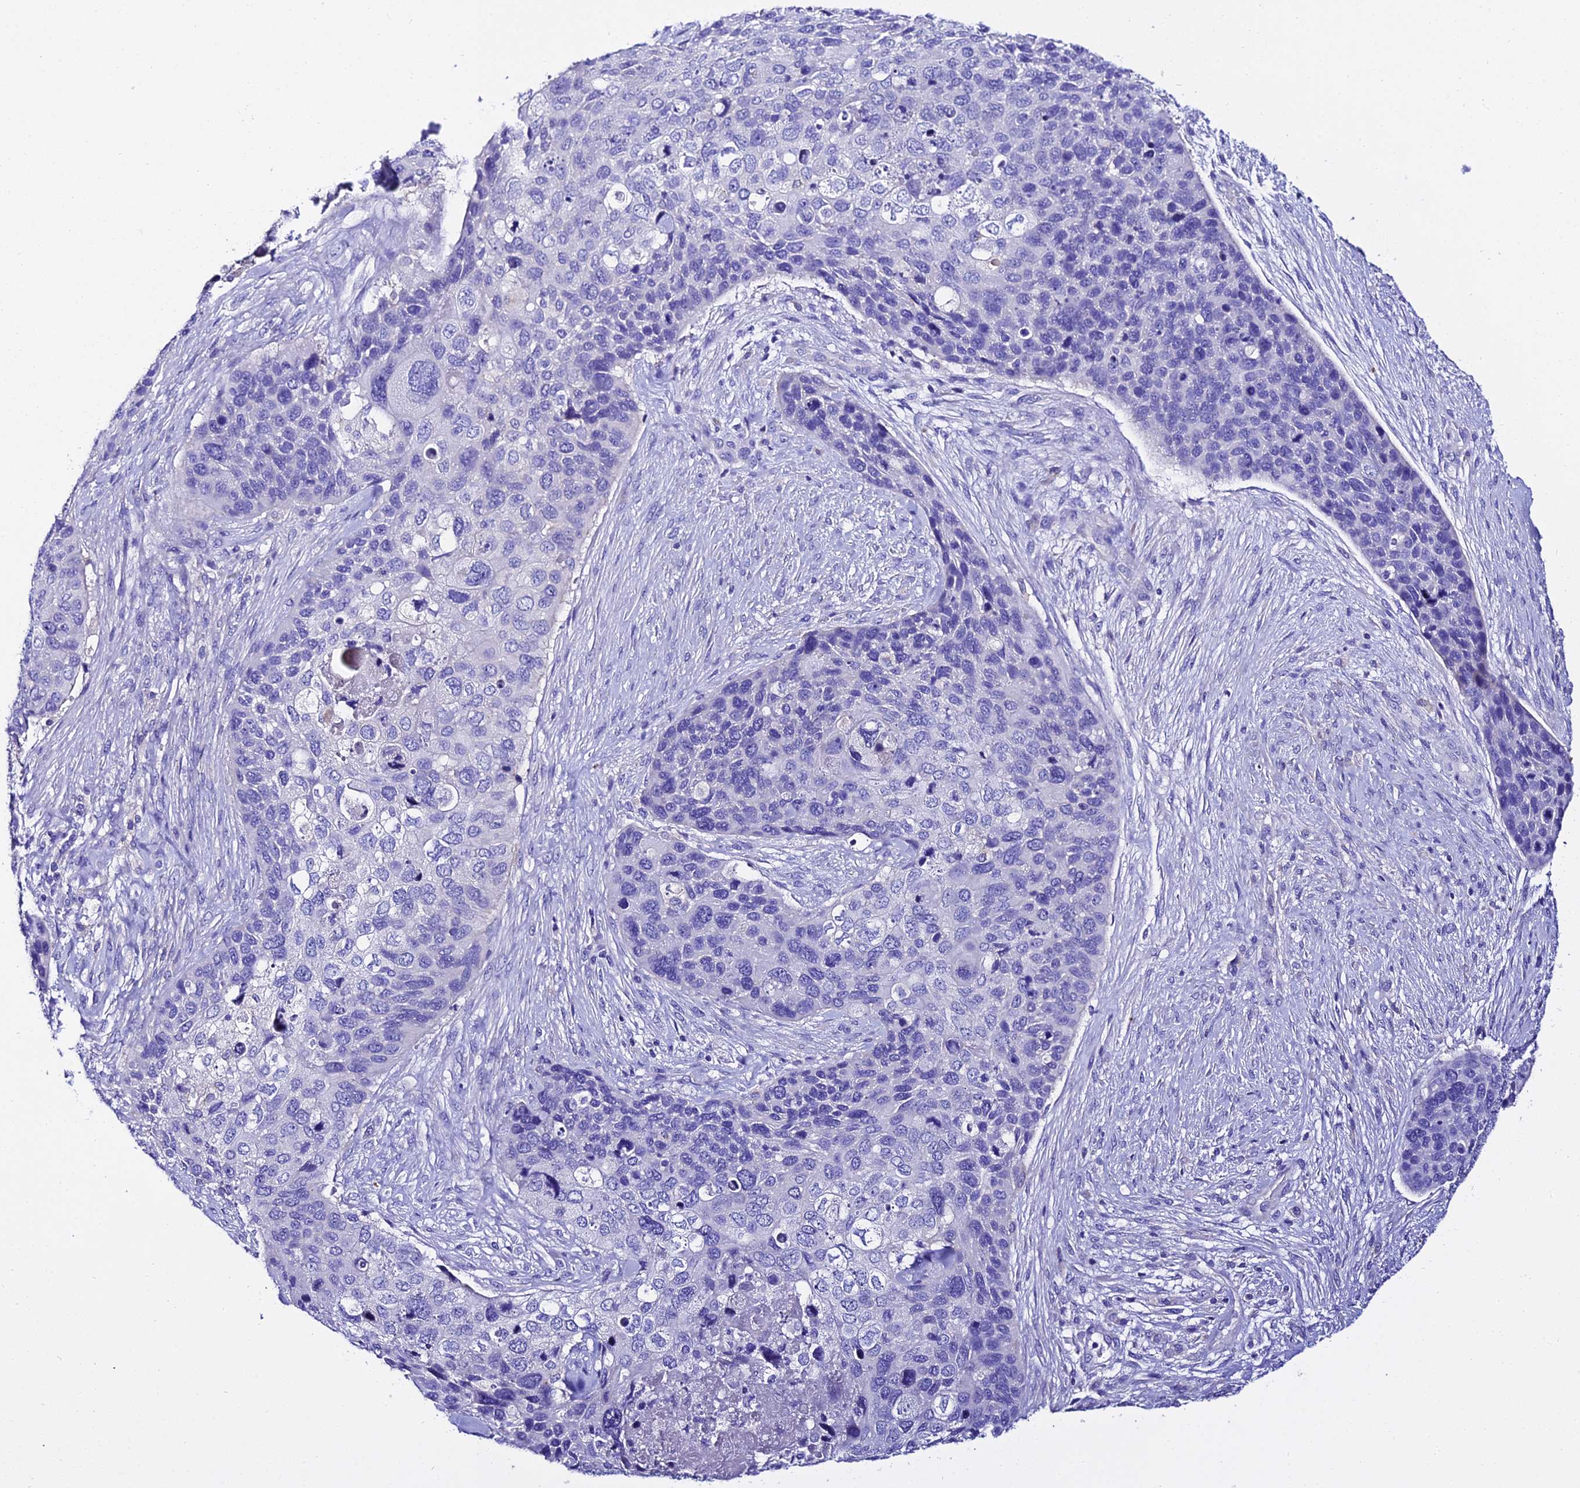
{"staining": {"intensity": "negative", "quantity": "none", "location": "none"}, "tissue": "skin cancer", "cell_type": "Tumor cells", "image_type": "cancer", "snomed": [{"axis": "morphology", "description": "Basal cell carcinoma"}, {"axis": "topography", "description": "Skin"}], "caption": "Tumor cells are negative for brown protein staining in skin basal cell carcinoma.", "gene": "TMEM117", "patient": {"sex": "female", "age": 74}}